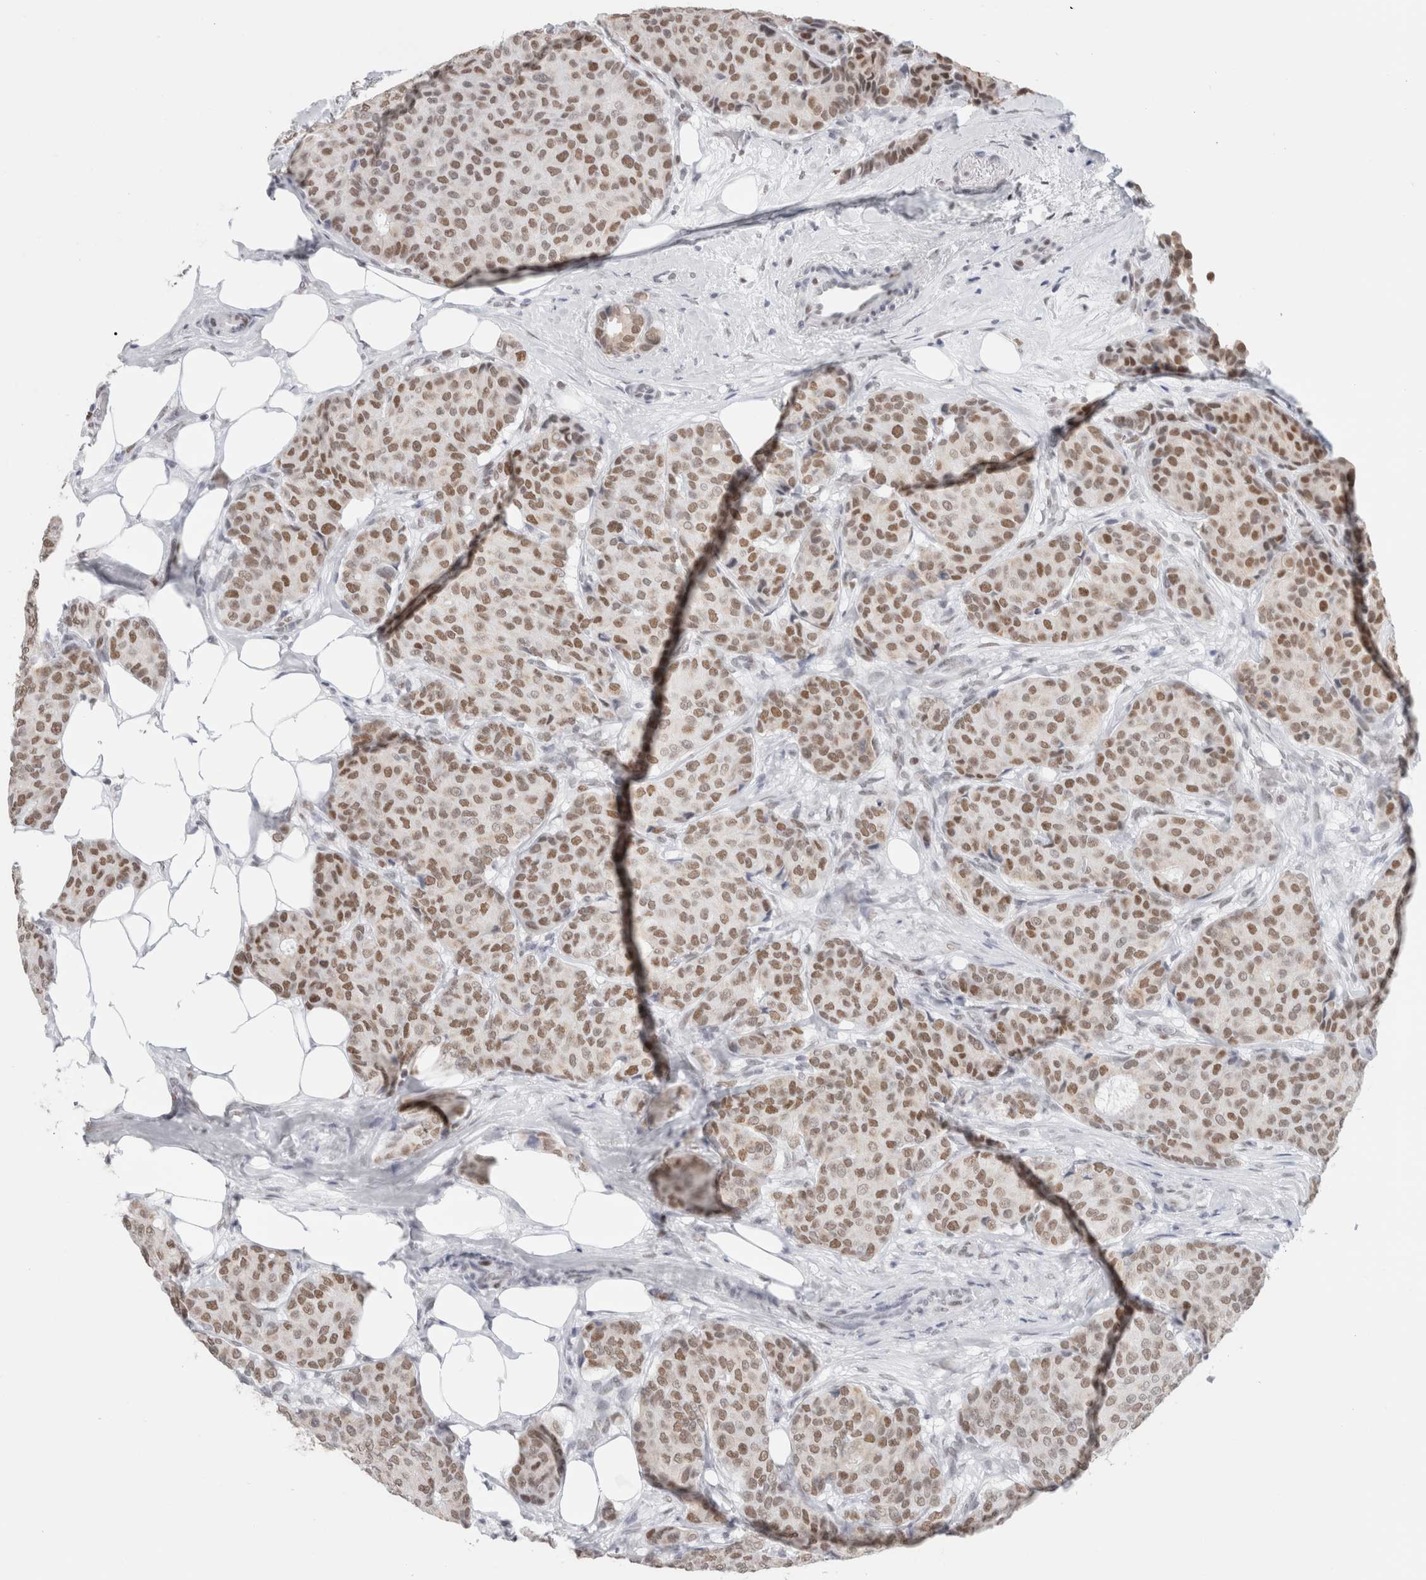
{"staining": {"intensity": "moderate", "quantity": ">75%", "location": "nuclear"}, "tissue": "breast cancer", "cell_type": "Tumor cells", "image_type": "cancer", "snomed": [{"axis": "morphology", "description": "Duct carcinoma"}, {"axis": "topography", "description": "Breast"}], "caption": "Breast cancer tissue demonstrates moderate nuclear staining in approximately >75% of tumor cells", "gene": "SMARCC1", "patient": {"sex": "female", "age": 75}}